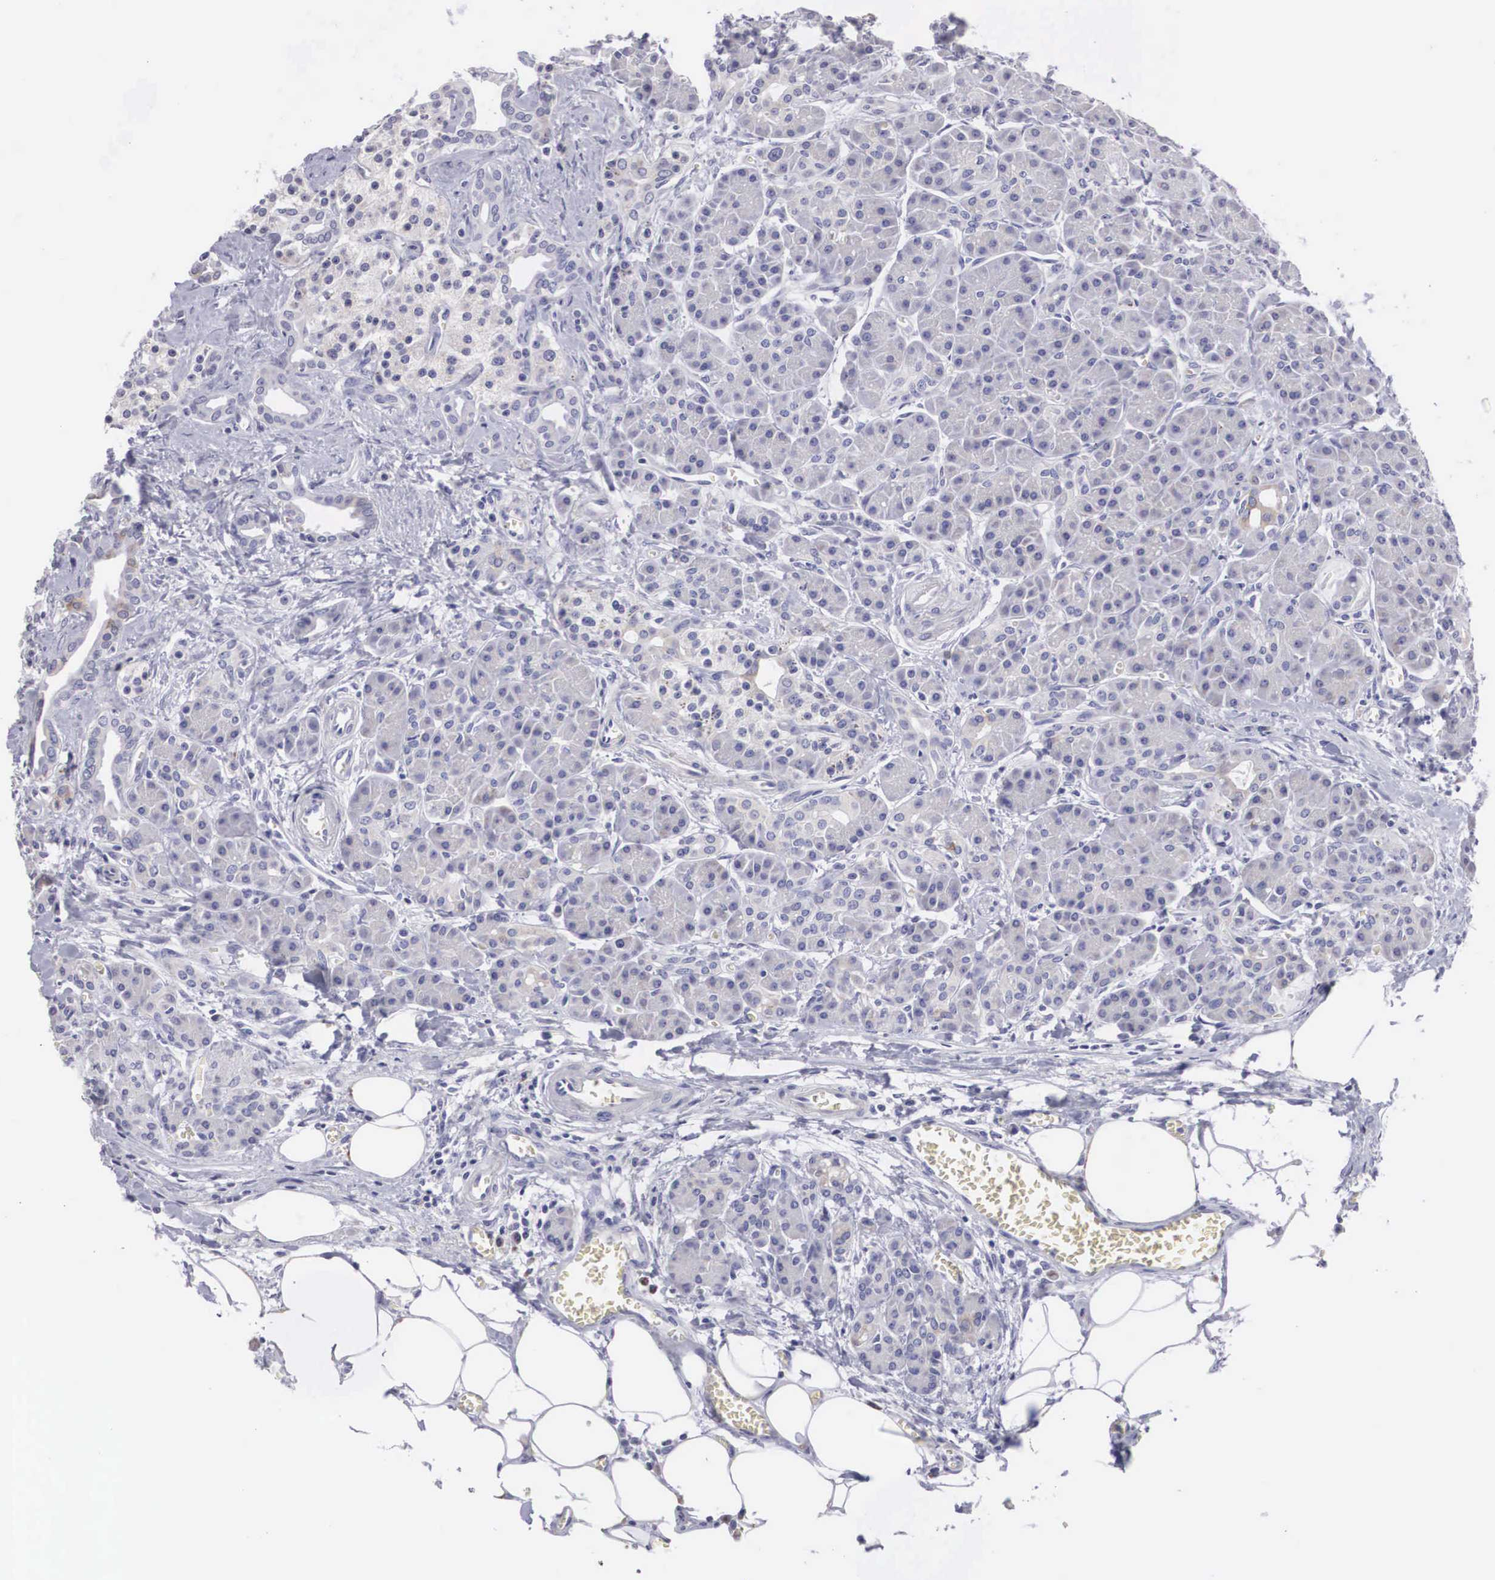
{"staining": {"intensity": "negative", "quantity": "none", "location": "none"}, "tissue": "pancreas", "cell_type": "Exocrine glandular cells", "image_type": "normal", "snomed": [{"axis": "morphology", "description": "Normal tissue, NOS"}, {"axis": "topography", "description": "Pancreas"}], "caption": "This is an IHC photomicrograph of unremarkable human pancreas. There is no expression in exocrine glandular cells.", "gene": "ARMCX3", "patient": {"sex": "male", "age": 73}}